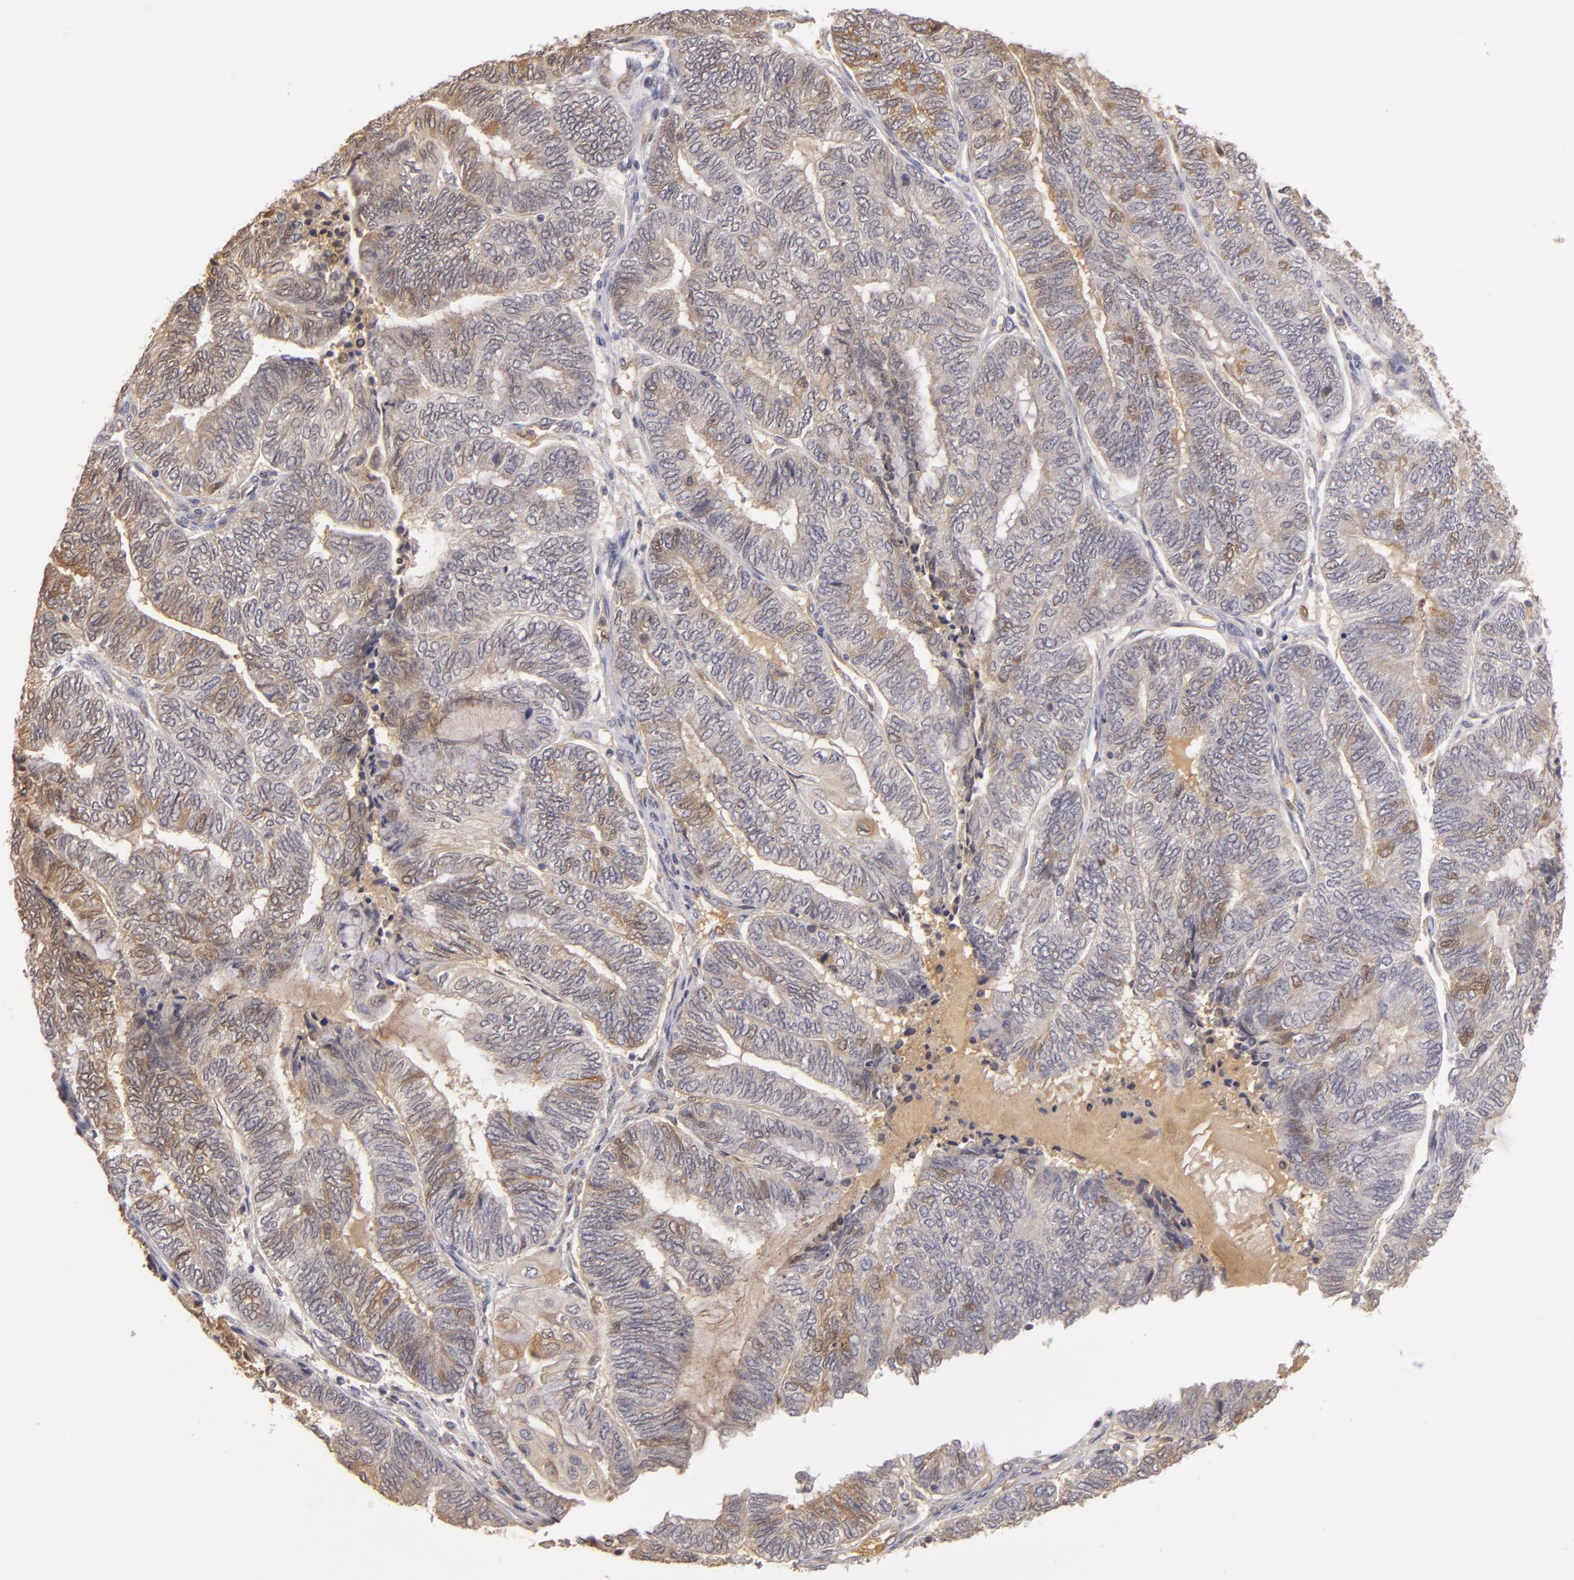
{"staining": {"intensity": "weak", "quantity": ">75%", "location": "cytoplasmic/membranous,nuclear"}, "tissue": "endometrial cancer", "cell_type": "Tumor cells", "image_type": "cancer", "snomed": [{"axis": "morphology", "description": "Adenocarcinoma, NOS"}, {"axis": "topography", "description": "Uterus"}, {"axis": "topography", "description": "Endometrium"}], "caption": "This is a photomicrograph of IHC staining of endometrial cancer (adenocarcinoma), which shows weak staining in the cytoplasmic/membranous and nuclear of tumor cells.", "gene": "LRG1", "patient": {"sex": "female", "age": 70}}